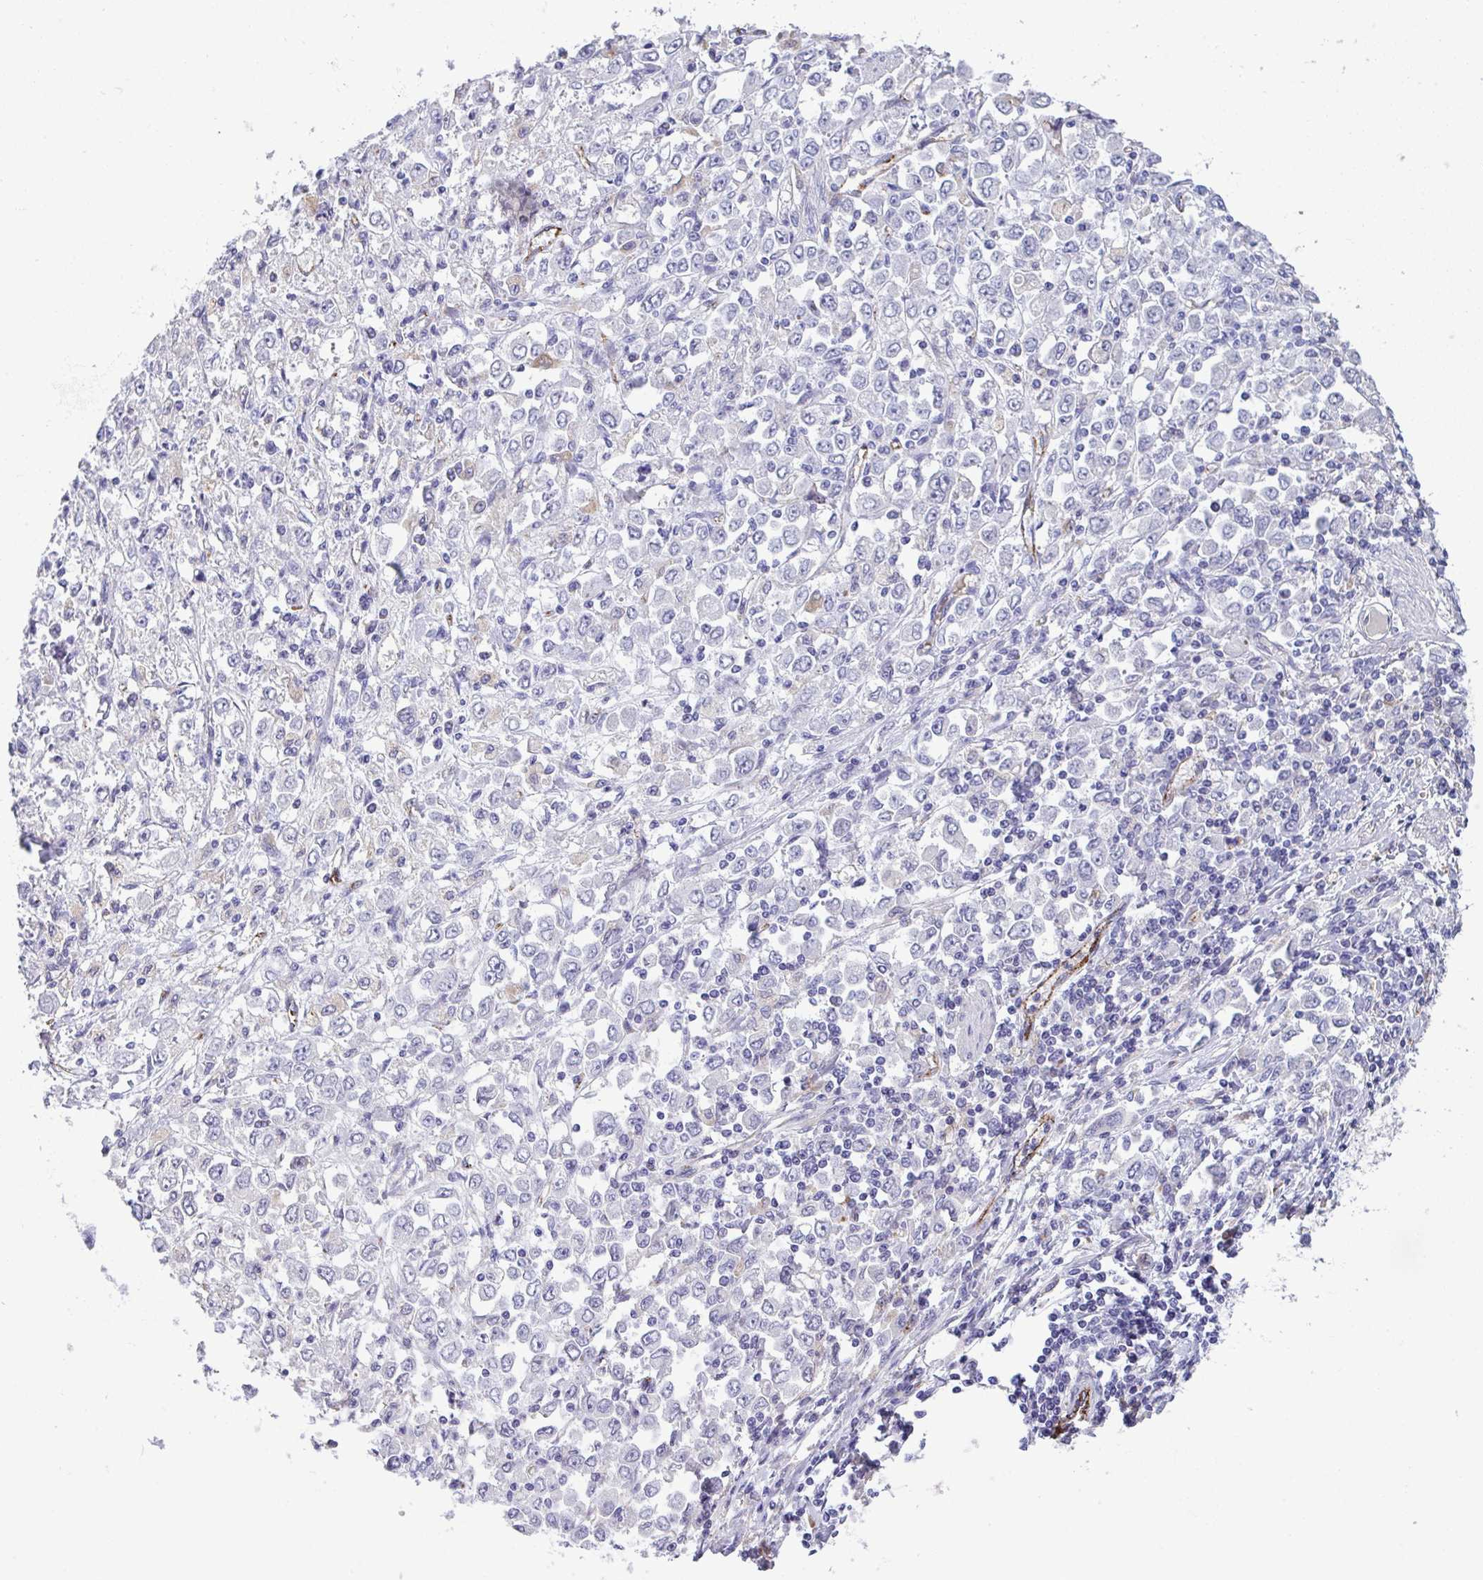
{"staining": {"intensity": "negative", "quantity": "none", "location": "none"}, "tissue": "stomach cancer", "cell_type": "Tumor cells", "image_type": "cancer", "snomed": [{"axis": "morphology", "description": "Adenocarcinoma, NOS"}, {"axis": "topography", "description": "Stomach, upper"}], "caption": "High magnification brightfield microscopy of stomach cancer stained with DAB (3,3'-diaminobenzidine) (brown) and counterstained with hematoxylin (blue): tumor cells show no significant staining. (Stains: DAB immunohistochemistry with hematoxylin counter stain, Microscopy: brightfield microscopy at high magnification).", "gene": "TOR1AIP2", "patient": {"sex": "male", "age": 70}}